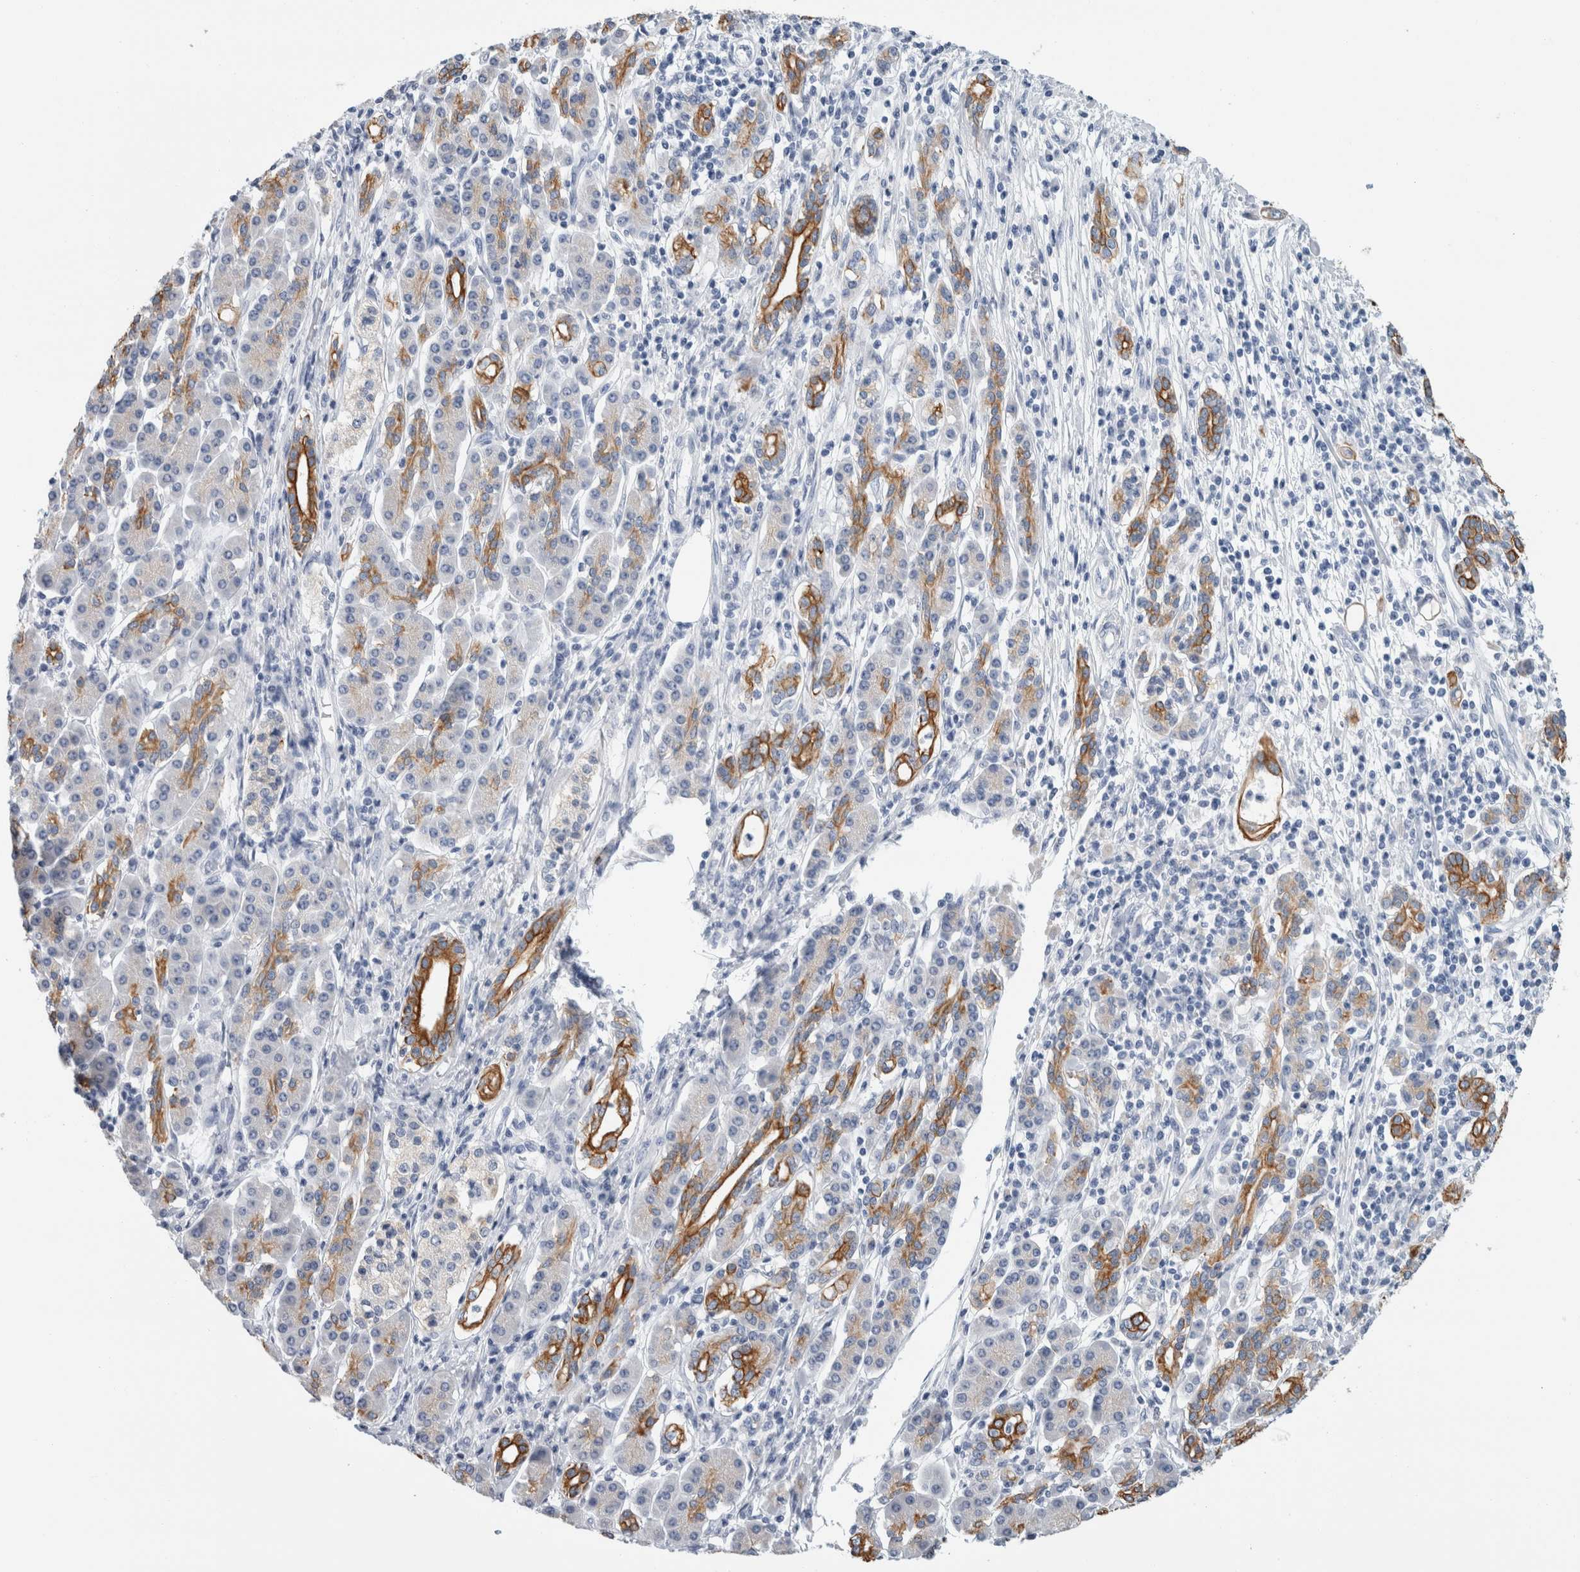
{"staining": {"intensity": "moderate", "quantity": "25%-75%", "location": "cytoplasmic/membranous"}, "tissue": "pancreatic cancer", "cell_type": "Tumor cells", "image_type": "cancer", "snomed": [{"axis": "morphology", "description": "Adenocarcinoma, NOS"}, {"axis": "topography", "description": "Pancreas"}], "caption": "High-power microscopy captured an IHC histopathology image of adenocarcinoma (pancreatic), revealing moderate cytoplasmic/membranous staining in about 25%-75% of tumor cells.", "gene": "RPH3AL", "patient": {"sex": "female", "age": 57}}